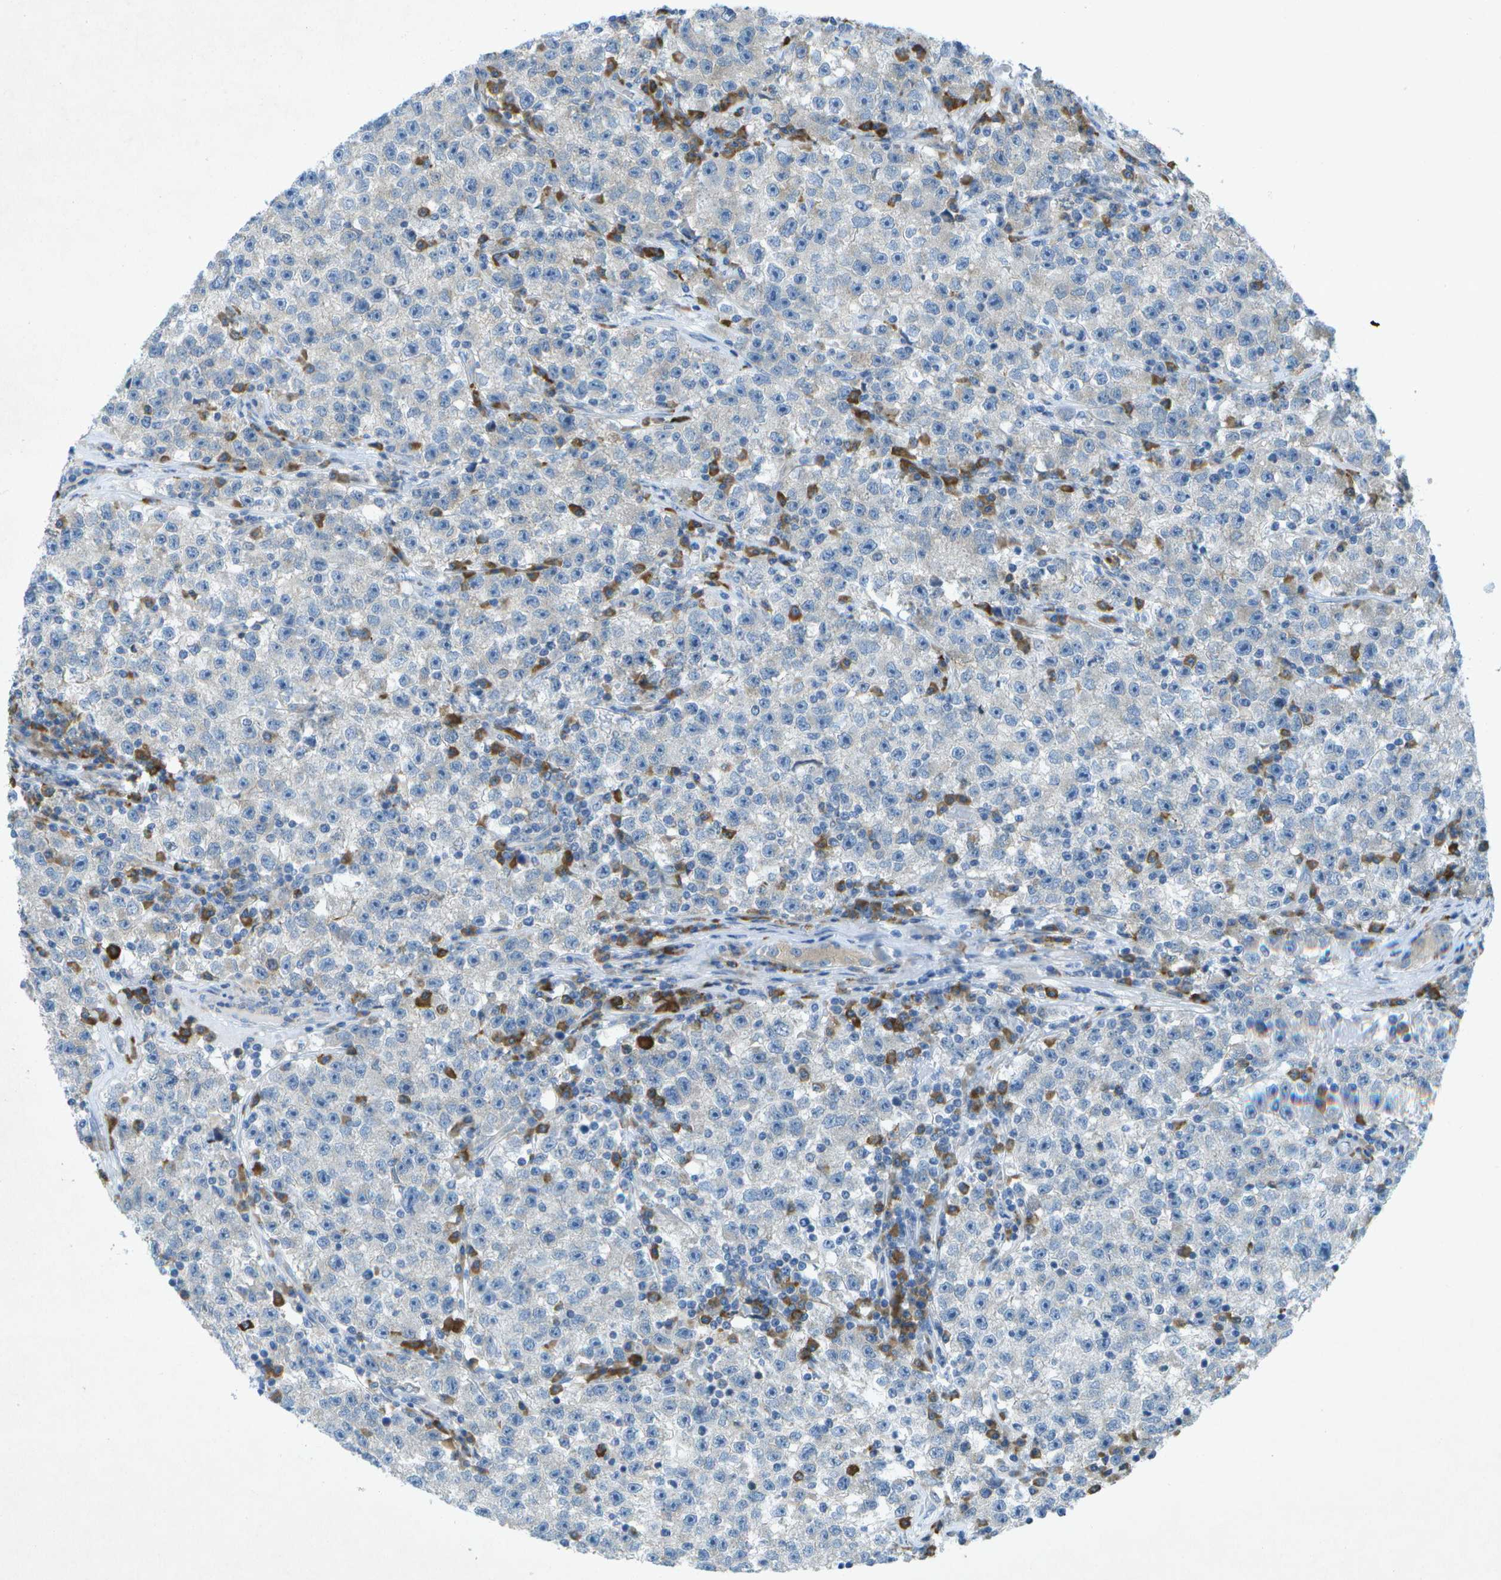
{"staining": {"intensity": "negative", "quantity": "none", "location": "none"}, "tissue": "testis cancer", "cell_type": "Tumor cells", "image_type": "cancer", "snomed": [{"axis": "morphology", "description": "Seminoma, NOS"}, {"axis": "topography", "description": "Testis"}], "caption": "Immunohistochemical staining of human testis cancer (seminoma) reveals no significant expression in tumor cells.", "gene": "WNK2", "patient": {"sex": "male", "age": 22}}